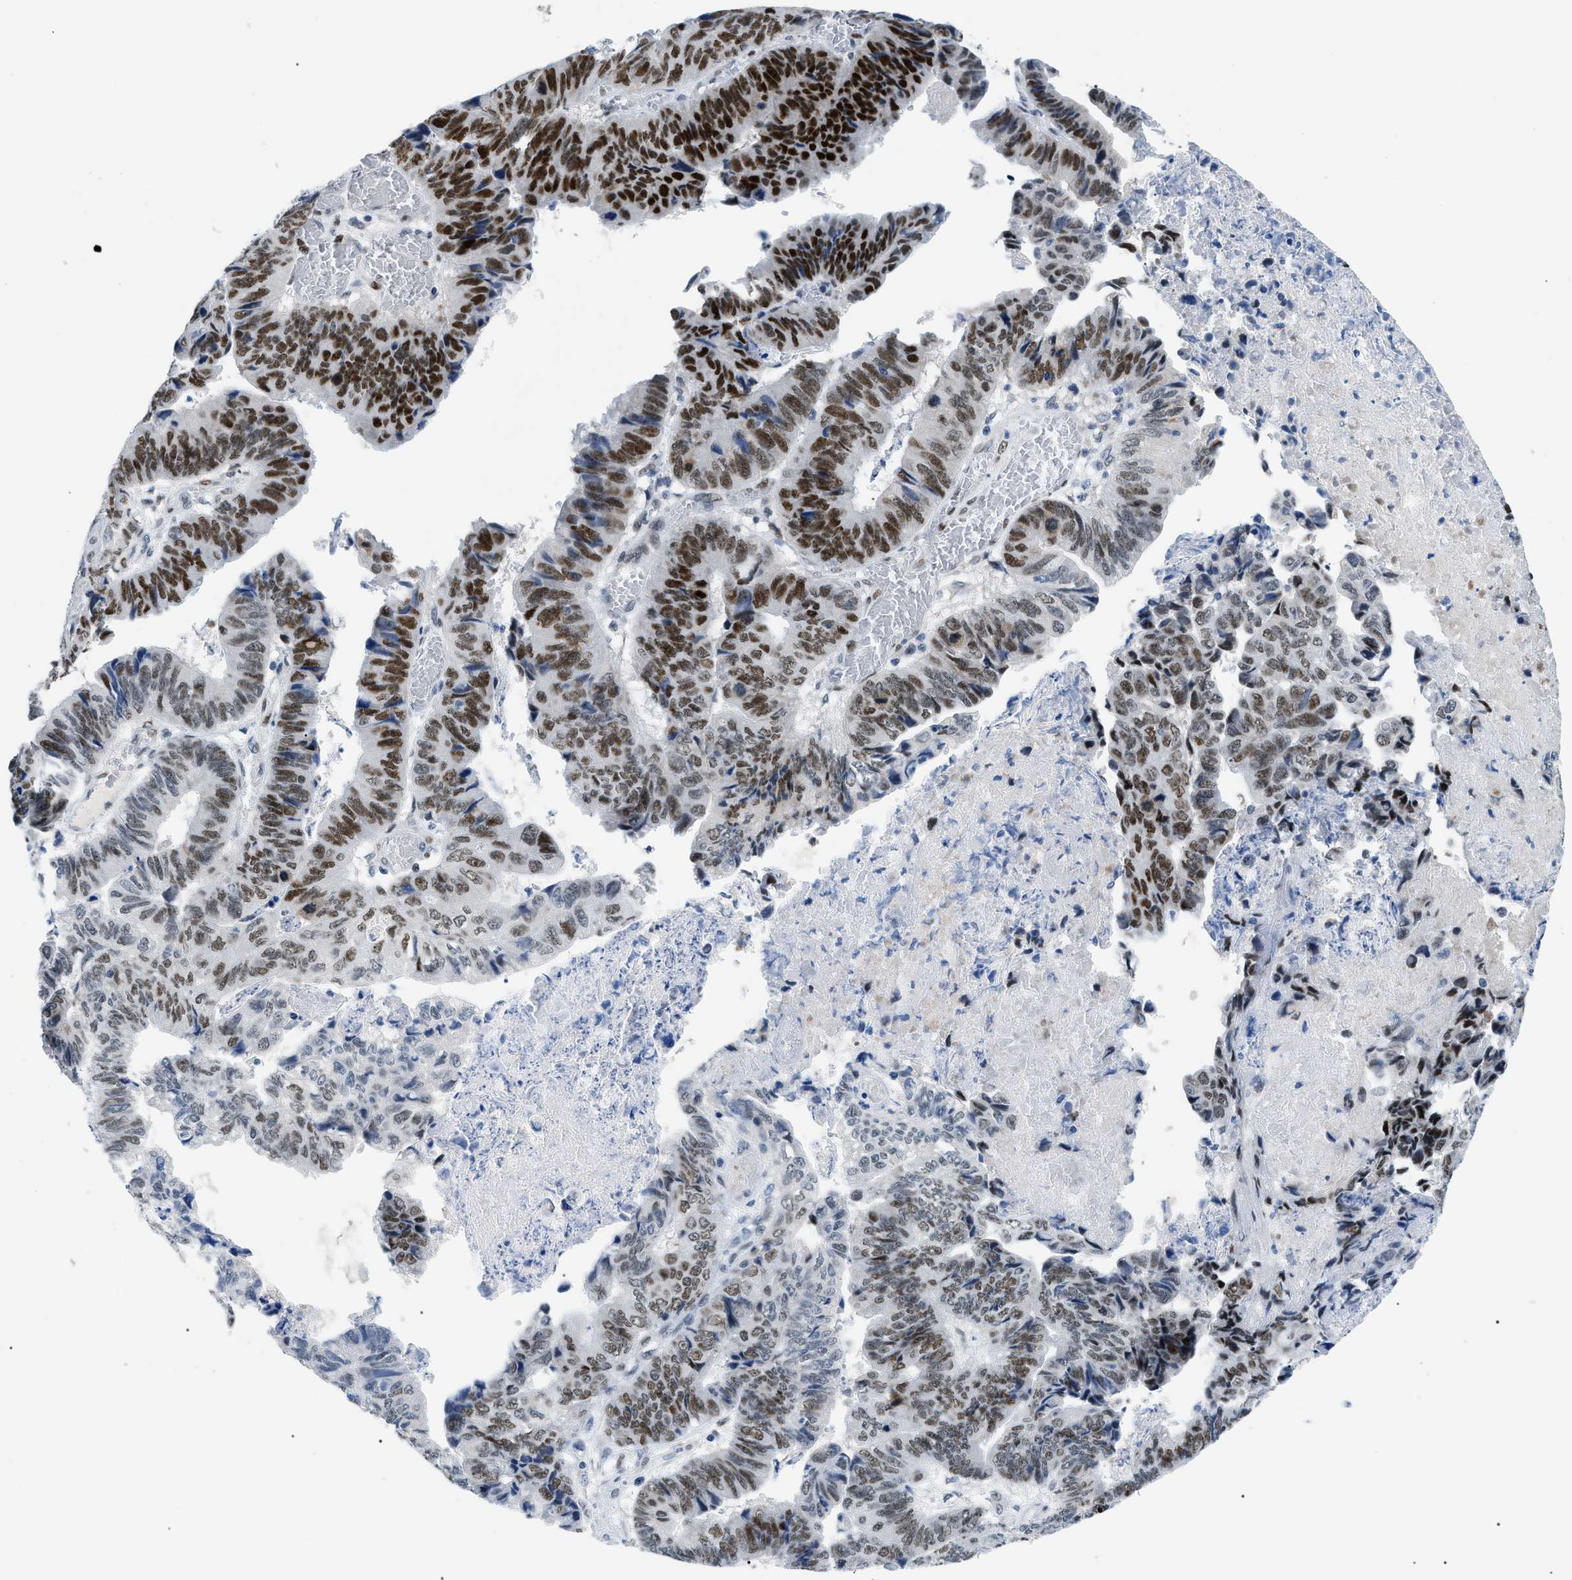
{"staining": {"intensity": "strong", "quantity": ">75%", "location": "nuclear"}, "tissue": "stomach cancer", "cell_type": "Tumor cells", "image_type": "cancer", "snomed": [{"axis": "morphology", "description": "Adenocarcinoma, NOS"}, {"axis": "topography", "description": "Stomach, lower"}], "caption": "This micrograph demonstrates stomach adenocarcinoma stained with immunohistochemistry (IHC) to label a protein in brown. The nuclear of tumor cells show strong positivity for the protein. Nuclei are counter-stained blue.", "gene": "SMARCC1", "patient": {"sex": "male", "age": 77}}